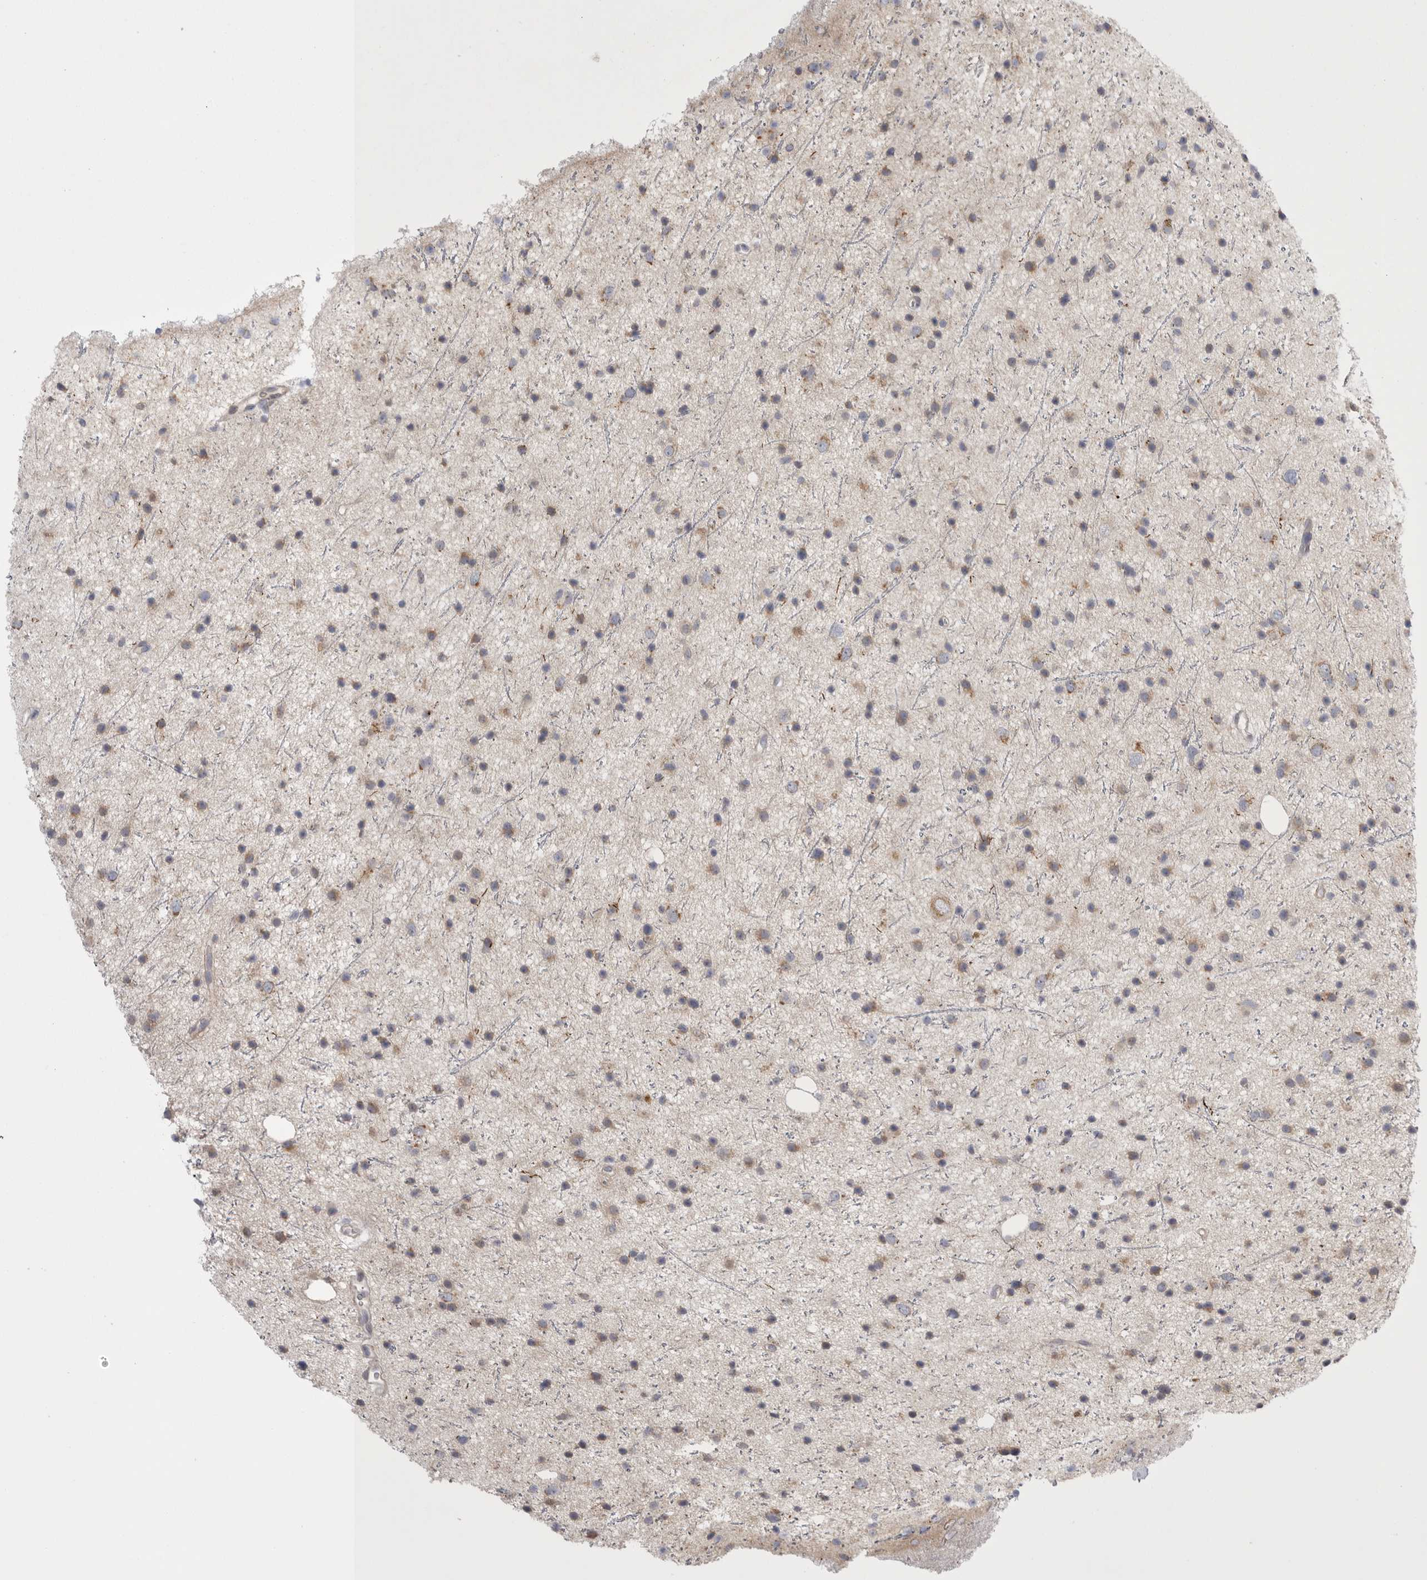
{"staining": {"intensity": "weak", "quantity": ">75%", "location": "cytoplasmic/membranous"}, "tissue": "glioma", "cell_type": "Tumor cells", "image_type": "cancer", "snomed": [{"axis": "morphology", "description": "Glioma, malignant, Low grade"}, {"axis": "topography", "description": "Cerebral cortex"}], "caption": "Immunohistochemistry (IHC) (DAB) staining of glioma shows weak cytoplasmic/membranous protein staining in approximately >75% of tumor cells.", "gene": "CCDC126", "patient": {"sex": "female", "age": 39}}